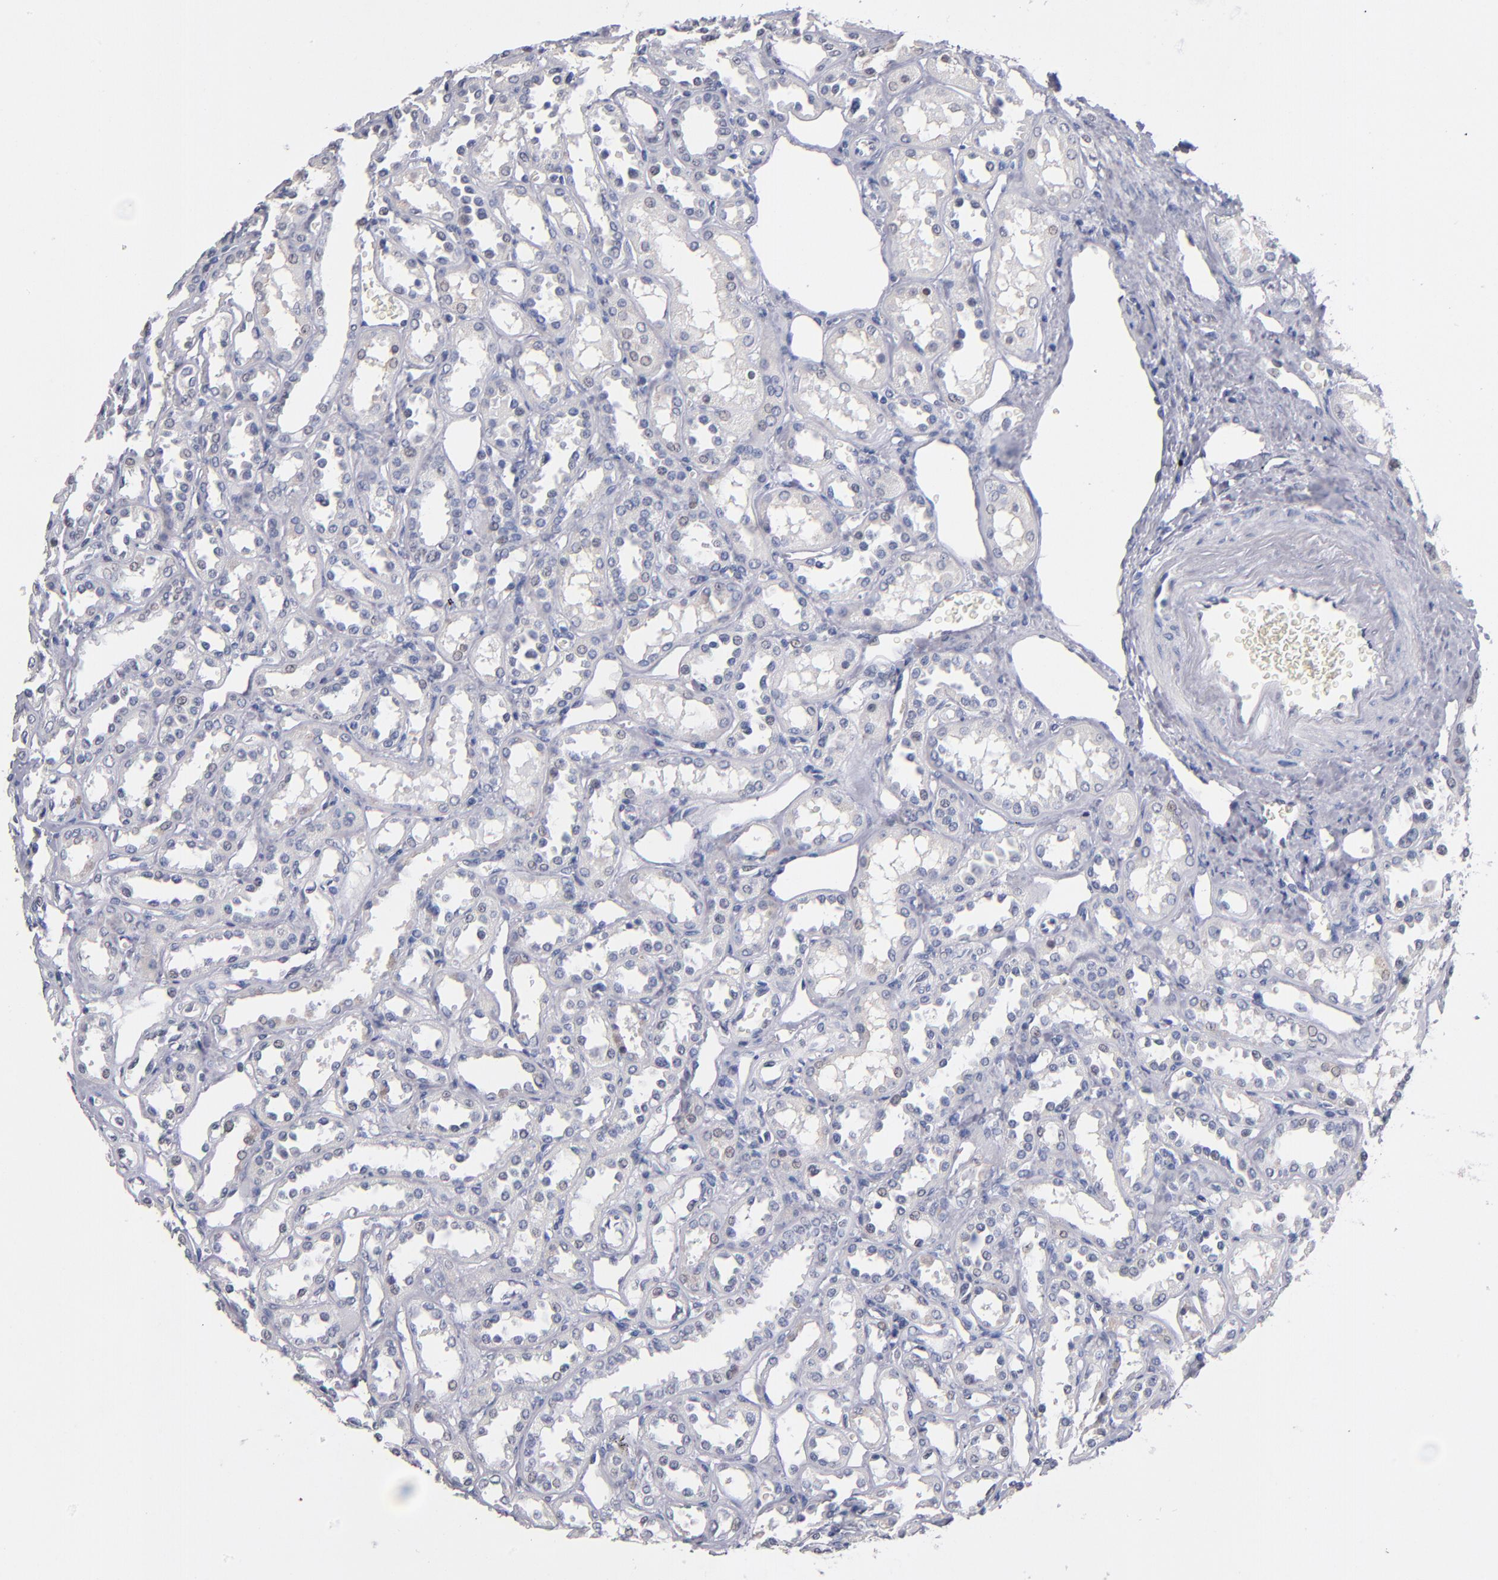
{"staining": {"intensity": "moderate", "quantity": "25%-75%", "location": "nuclear"}, "tissue": "kidney", "cell_type": "Cells in glomeruli", "image_type": "normal", "snomed": [{"axis": "morphology", "description": "Normal tissue, NOS"}, {"axis": "topography", "description": "Kidney"}], "caption": "Immunohistochemistry histopathology image of unremarkable human kidney stained for a protein (brown), which demonstrates medium levels of moderate nuclear expression in approximately 25%-75% of cells in glomeruli.", "gene": "MN1", "patient": {"sex": "female", "age": 52}}